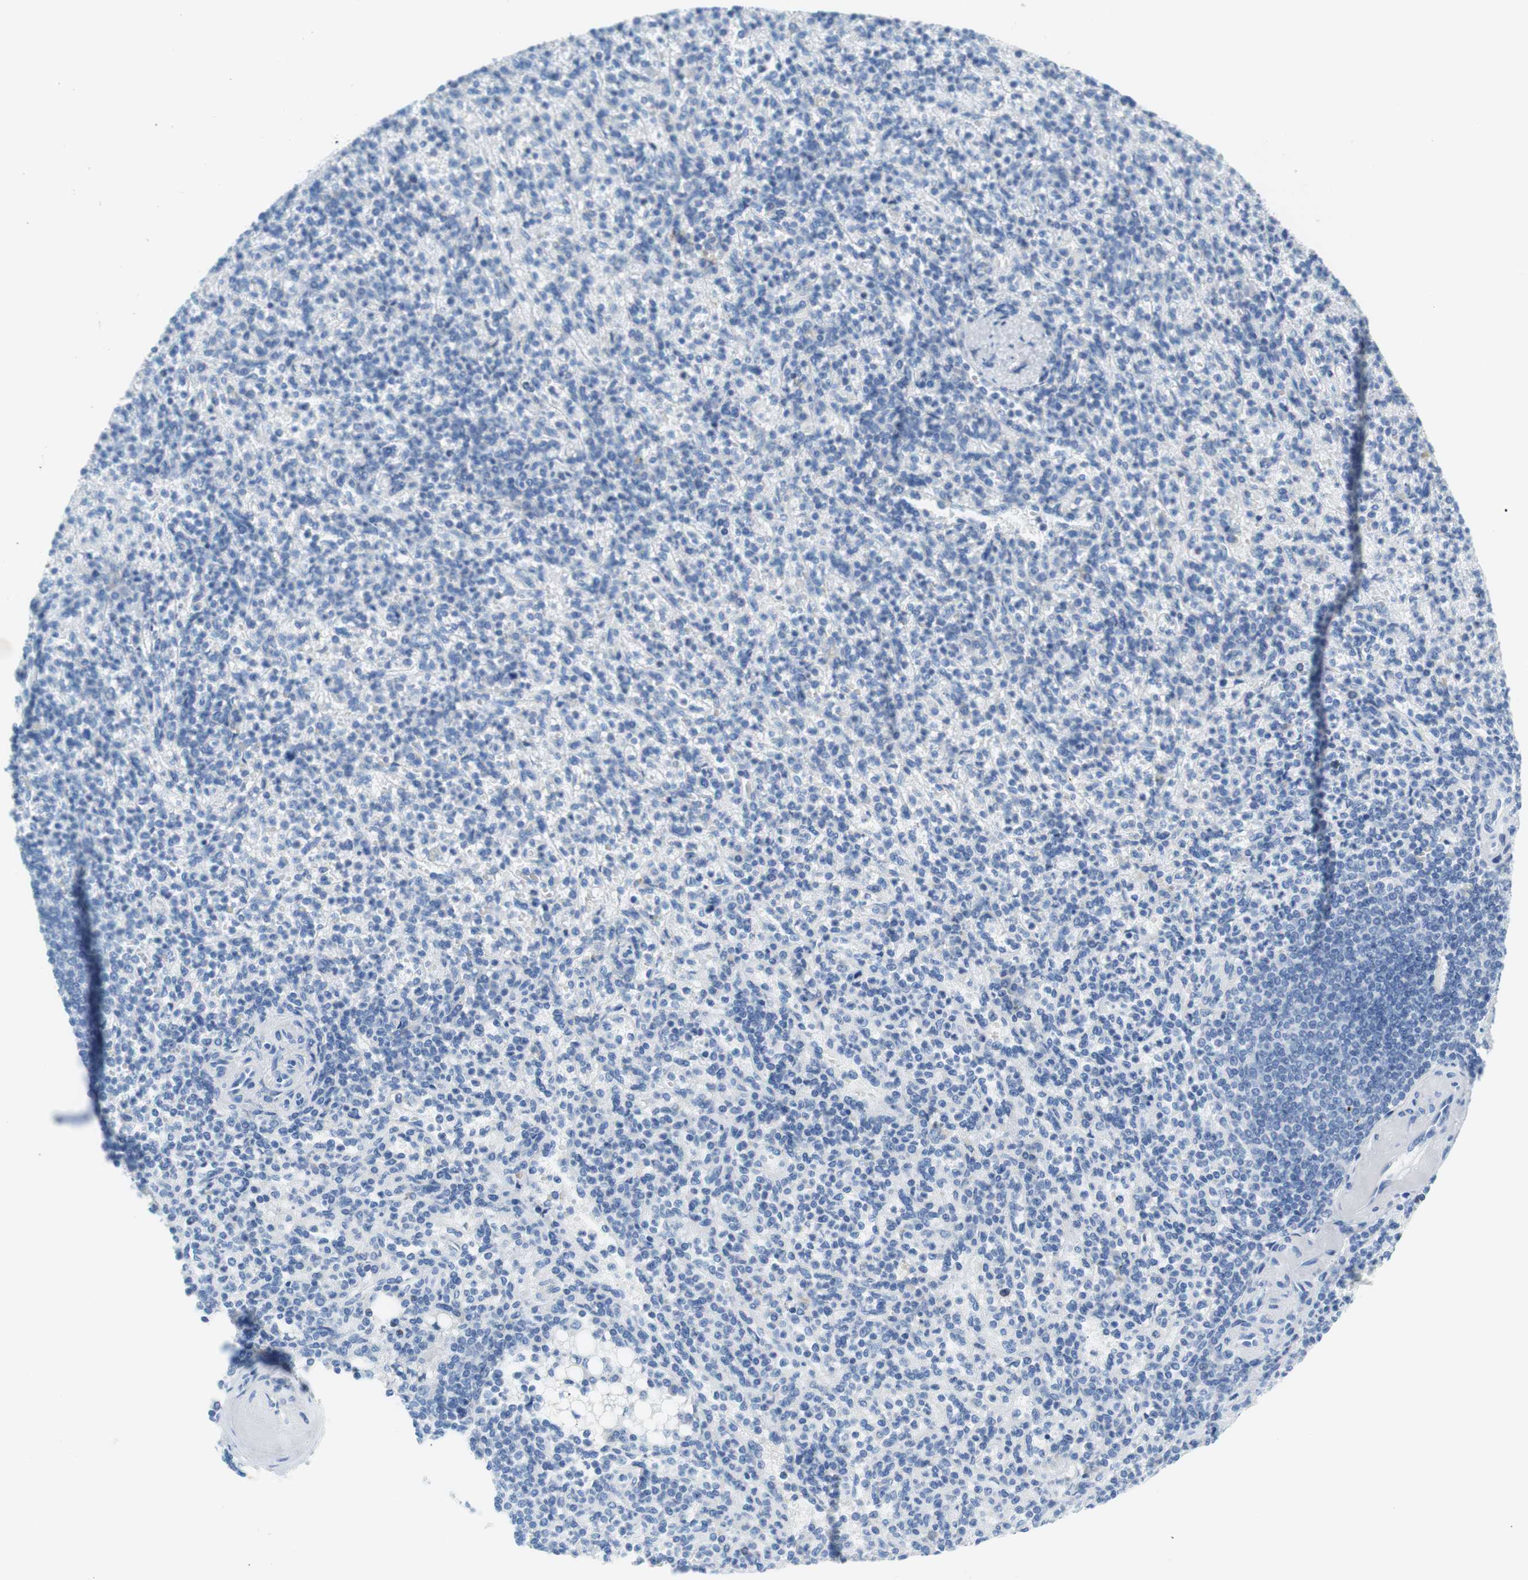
{"staining": {"intensity": "negative", "quantity": "none", "location": "none"}, "tissue": "spleen", "cell_type": "Cells in red pulp", "image_type": "normal", "snomed": [{"axis": "morphology", "description": "Normal tissue, NOS"}, {"axis": "topography", "description": "Spleen"}], "caption": "A high-resolution image shows immunohistochemistry (IHC) staining of benign spleen, which reveals no significant expression in cells in red pulp. (Stains: DAB (3,3'-diaminobenzidine) immunohistochemistry with hematoxylin counter stain, Microscopy: brightfield microscopy at high magnification).", "gene": "MYH1", "patient": {"sex": "female", "age": 74}}